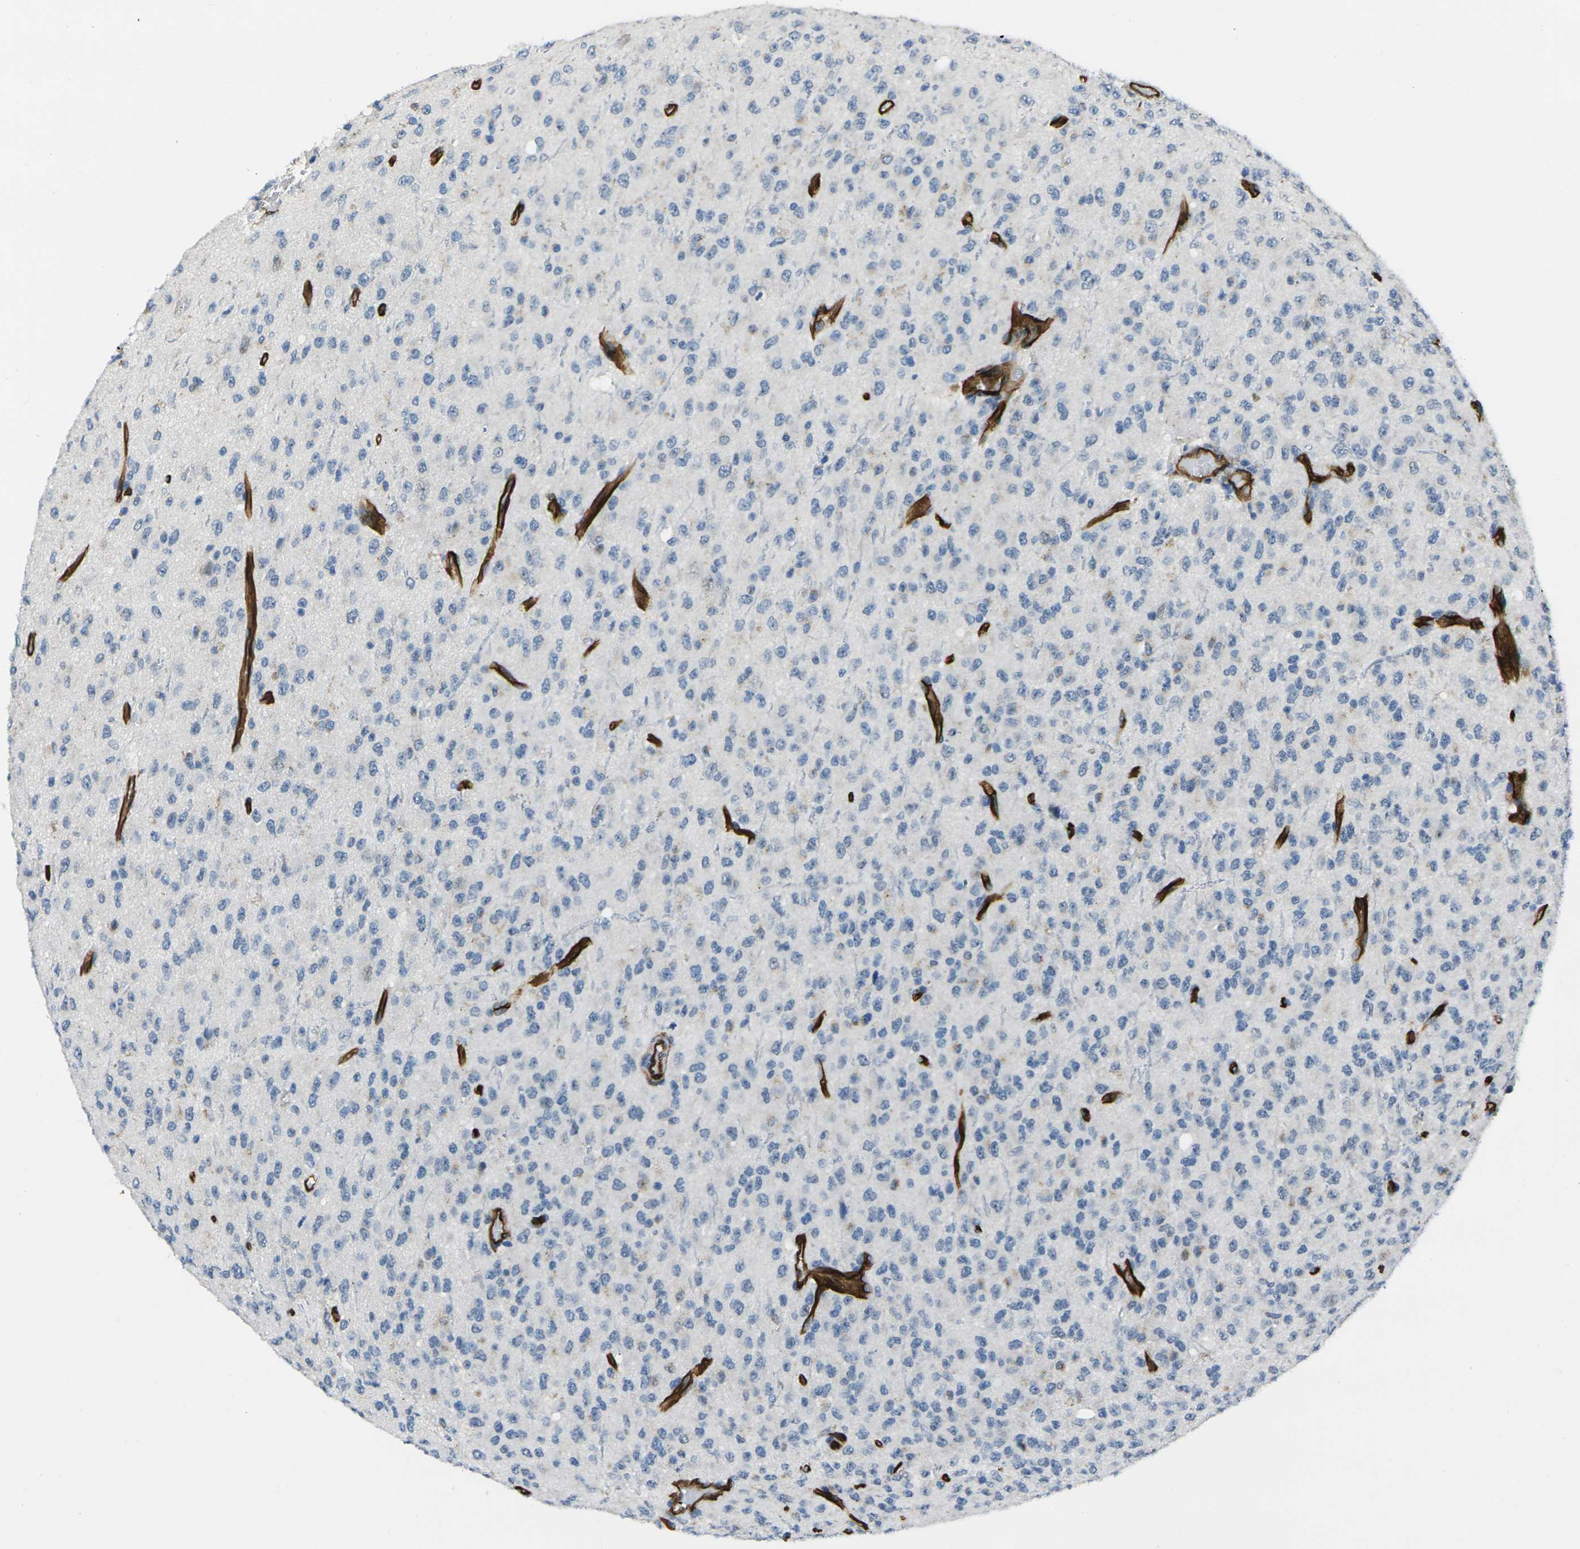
{"staining": {"intensity": "negative", "quantity": "none", "location": "none"}, "tissue": "glioma", "cell_type": "Tumor cells", "image_type": "cancer", "snomed": [{"axis": "morphology", "description": "Glioma, malignant, High grade"}, {"axis": "topography", "description": "pancreas cauda"}], "caption": "Immunohistochemistry image of human glioma stained for a protein (brown), which reveals no expression in tumor cells.", "gene": "HSPA12B", "patient": {"sex": "male", "age": 60}}